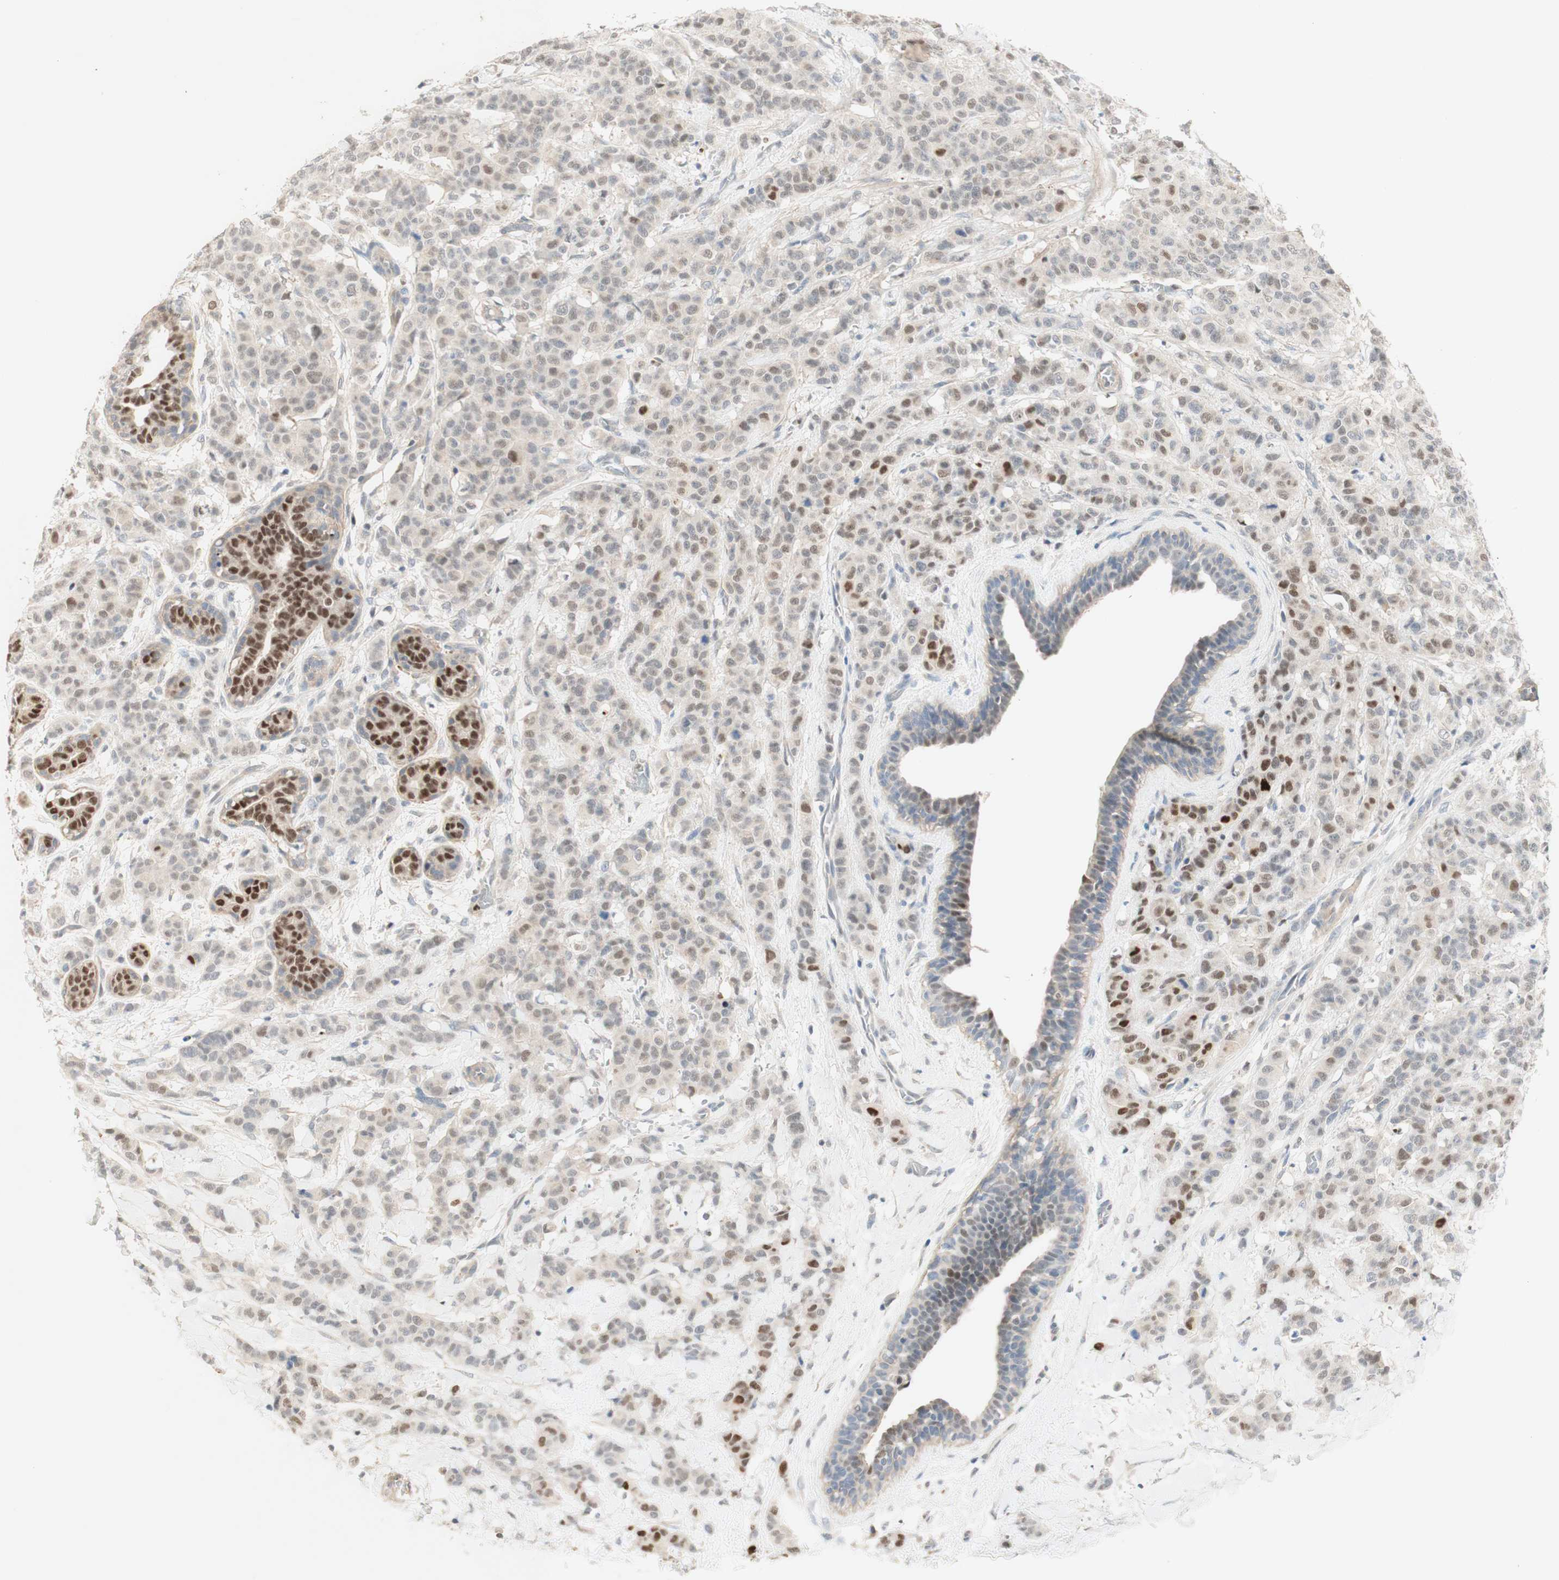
{"staining": {"intensity": "moderate", "quantity": "<25%", "location": "nuclear"}, "tissue": "breast cancer", "cell_type": "Tumor cells", "image_type": "cancer", "snomed": [{"axis": "morphology", "description": "Normal tissue, NOS"}, {"axis": "morphology", "description": "Duct carcinoma"}, {"axis": "topography", "description": "Breast"}], "caption": "Immunohistochemistry (IHC) histopathology image of human breast cancer (invasive ductal carcinoma) stained for a protein (brown), which demonstrates low levels of moderate nuclear staining in about <25% of tumor cells.", "gene": "RFNG", "patient": {"sex": "female", "age": 40}}